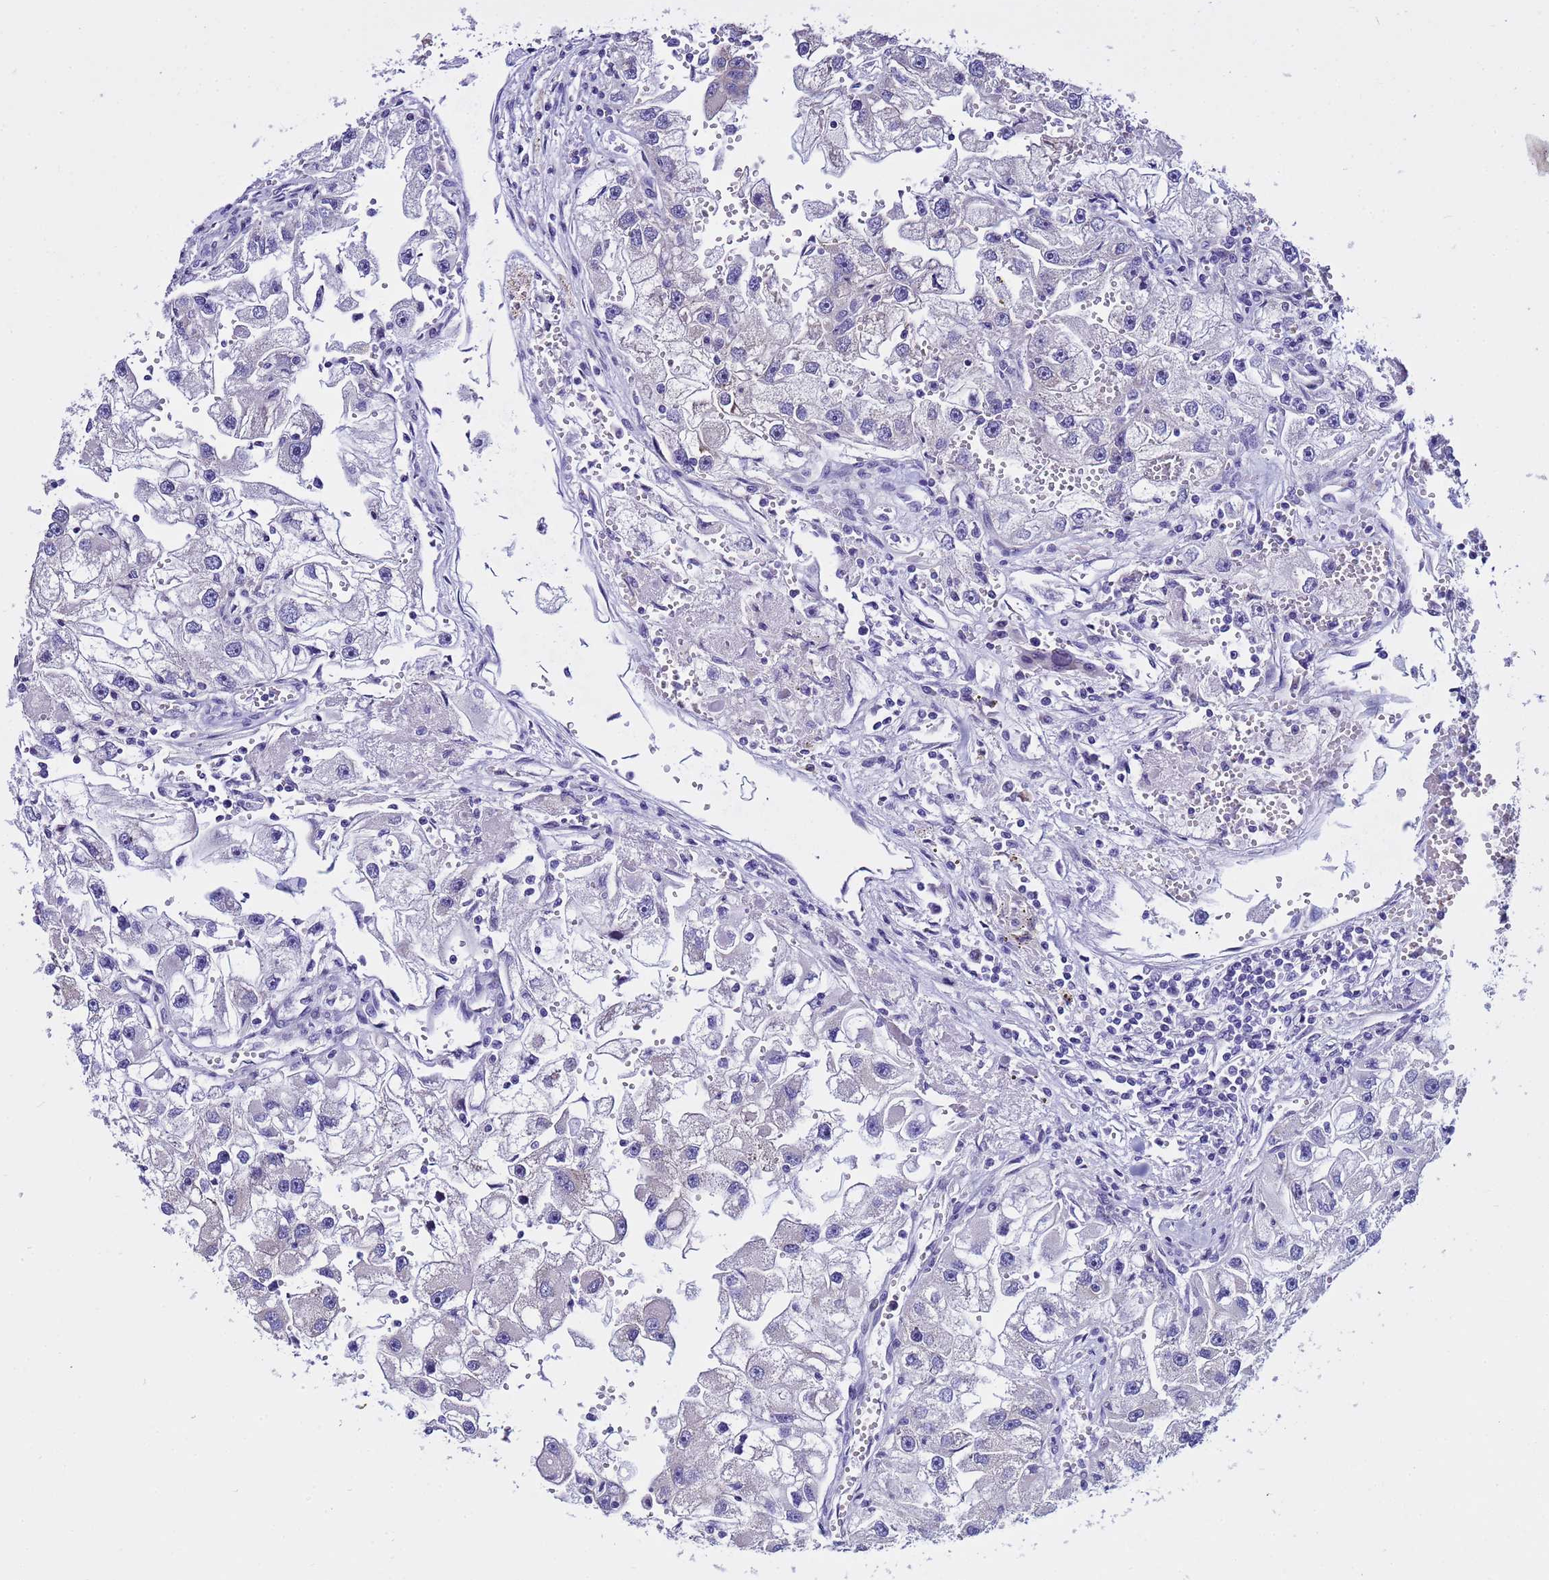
{"staining": {"intensity": "negative", "quantity": "none", "location": "none"}, "tissue": "renal cancer", "cell_type": "Tumor cells", "image_type": "cancer", "snomed": [{"axis": "morphology", "description": "Adenocarcinoma, NOS"}, {"axis": "topography", "description": "Kidney"}], "caption": "Immunohistochemistry (IHC) of human renal adenocarcinoma exhibits no expression in tumor cells.", "gene": "IGSF11", "patient": {"sex": "male", "age": 63}}